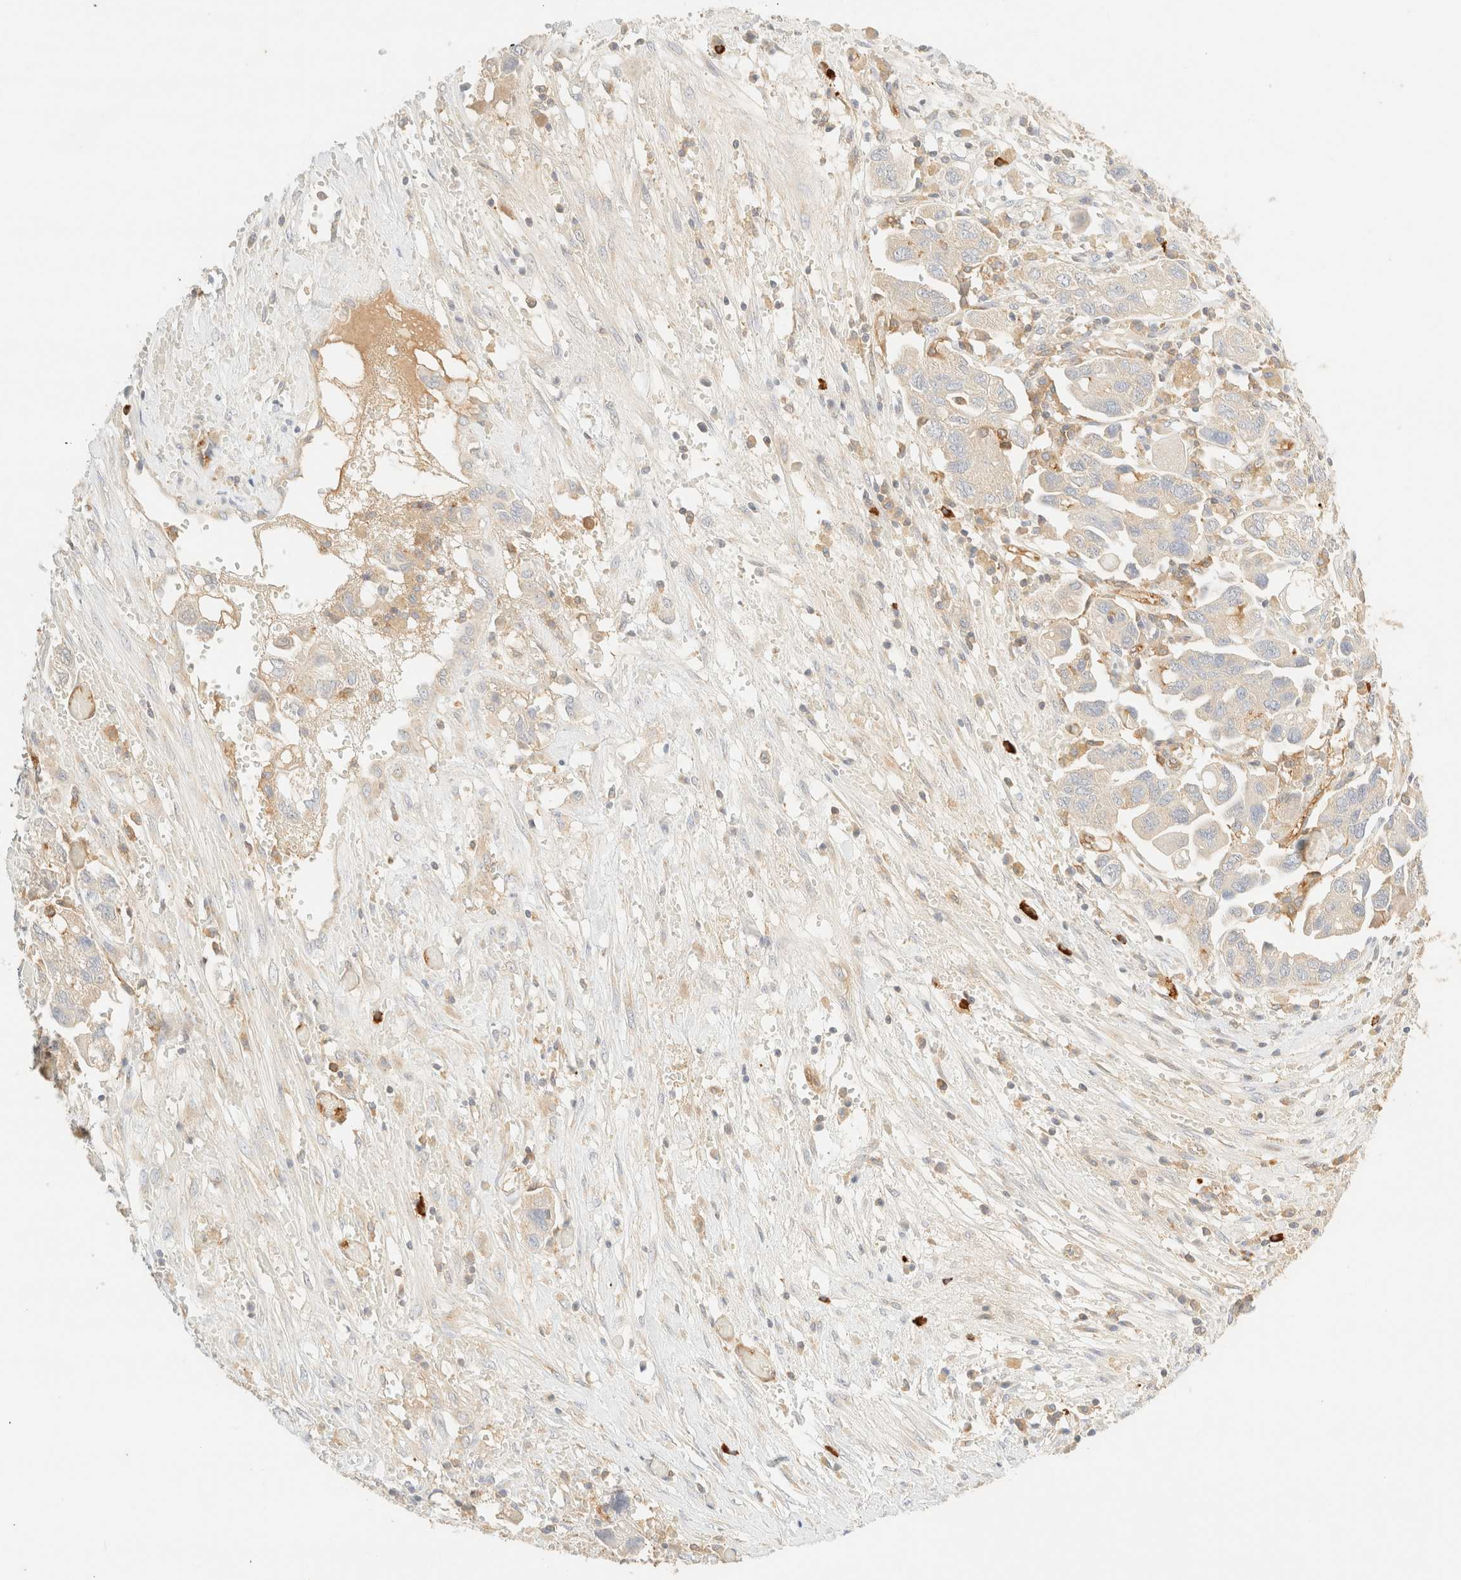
{"staining": {"intensity": "negative", "quantity": "none", "location": "none"}, "tissue": "ovarian cancer", "cell_type": "Tumor cells", "image_type": "cancer", "snomed": [{"axis": "morphology", "description": "Carcinoma, NOS"}, {"axis": "morphology", "description": "Cystadenocarcinoma, serous, NOS"}, {"axis": "topography", "description": "Ovary"}], "caption": "An immunohistochemistry (IHC) histopathology image of ovarian cancer (serous cystadenocarcinoma) is shown. There is no staining in tumor cells of ovarian cancer (serous cystadenocarcinoma).", "gene": "FHOD1", "patient": {"sex": "female", "age": 69}}